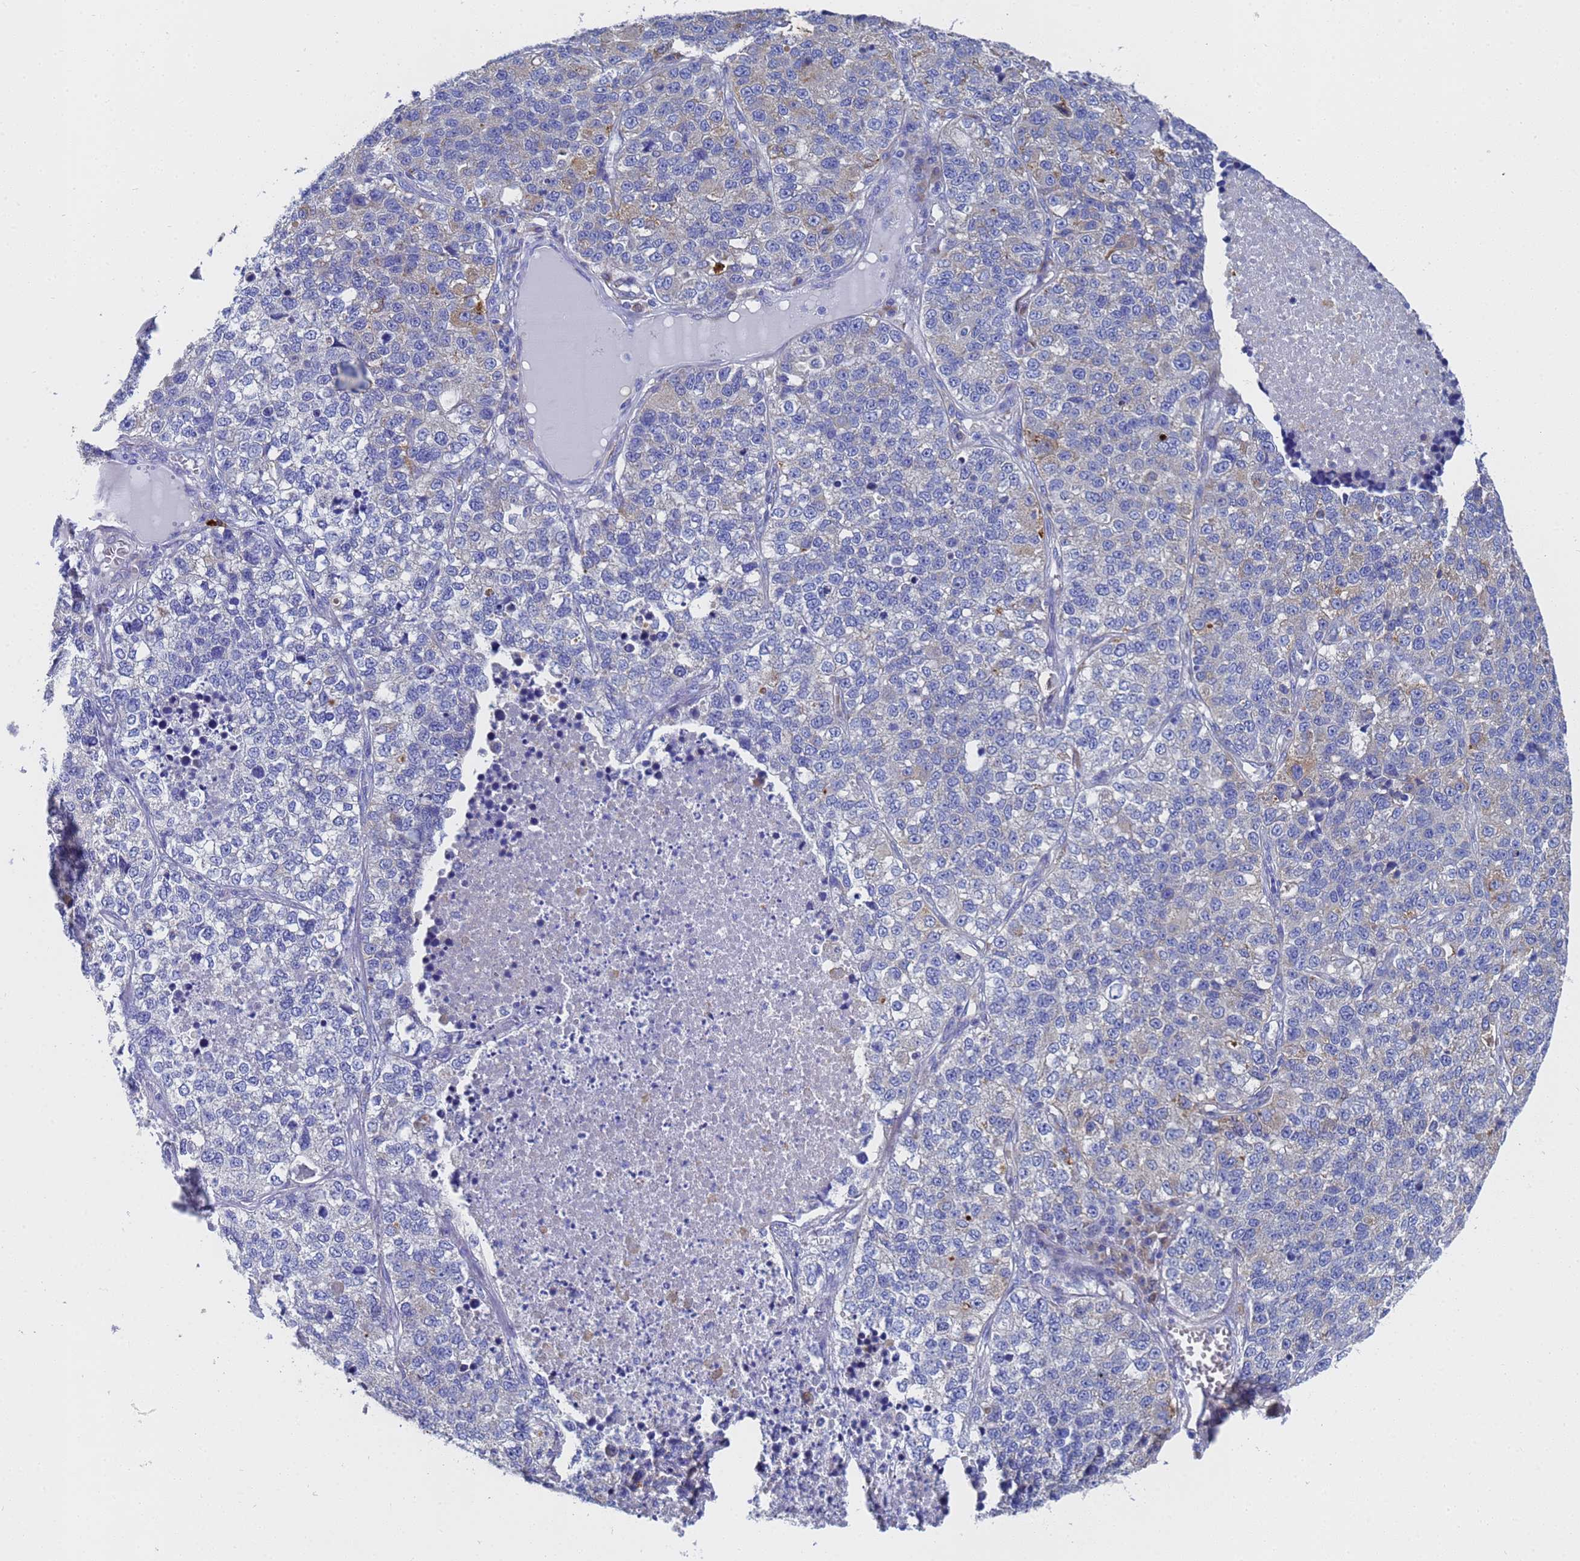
{"staining": {"intensity": "negative", "quantity": "none", "location": "none"}, "tissue": "lung cancer", "cell_type": "Tumor cells", "image_type": "cancer", "snomed": [{"axis": "morphology", "description": "Adenocarcinoma, NOS"}, {"axis": "topography", "description": "Lung"}], "caption": "Immunohistochemical staining of lung adenocarcinoma displays no significant expression in tumor cells. The staining was performed using DAB to visualize the protein expression in brown, while the nuclei were stained in blue with hematoxylin (Magnification: 20x).", "gene": "TM4SF4", "patient": {"sex": "male", "age": 49}}